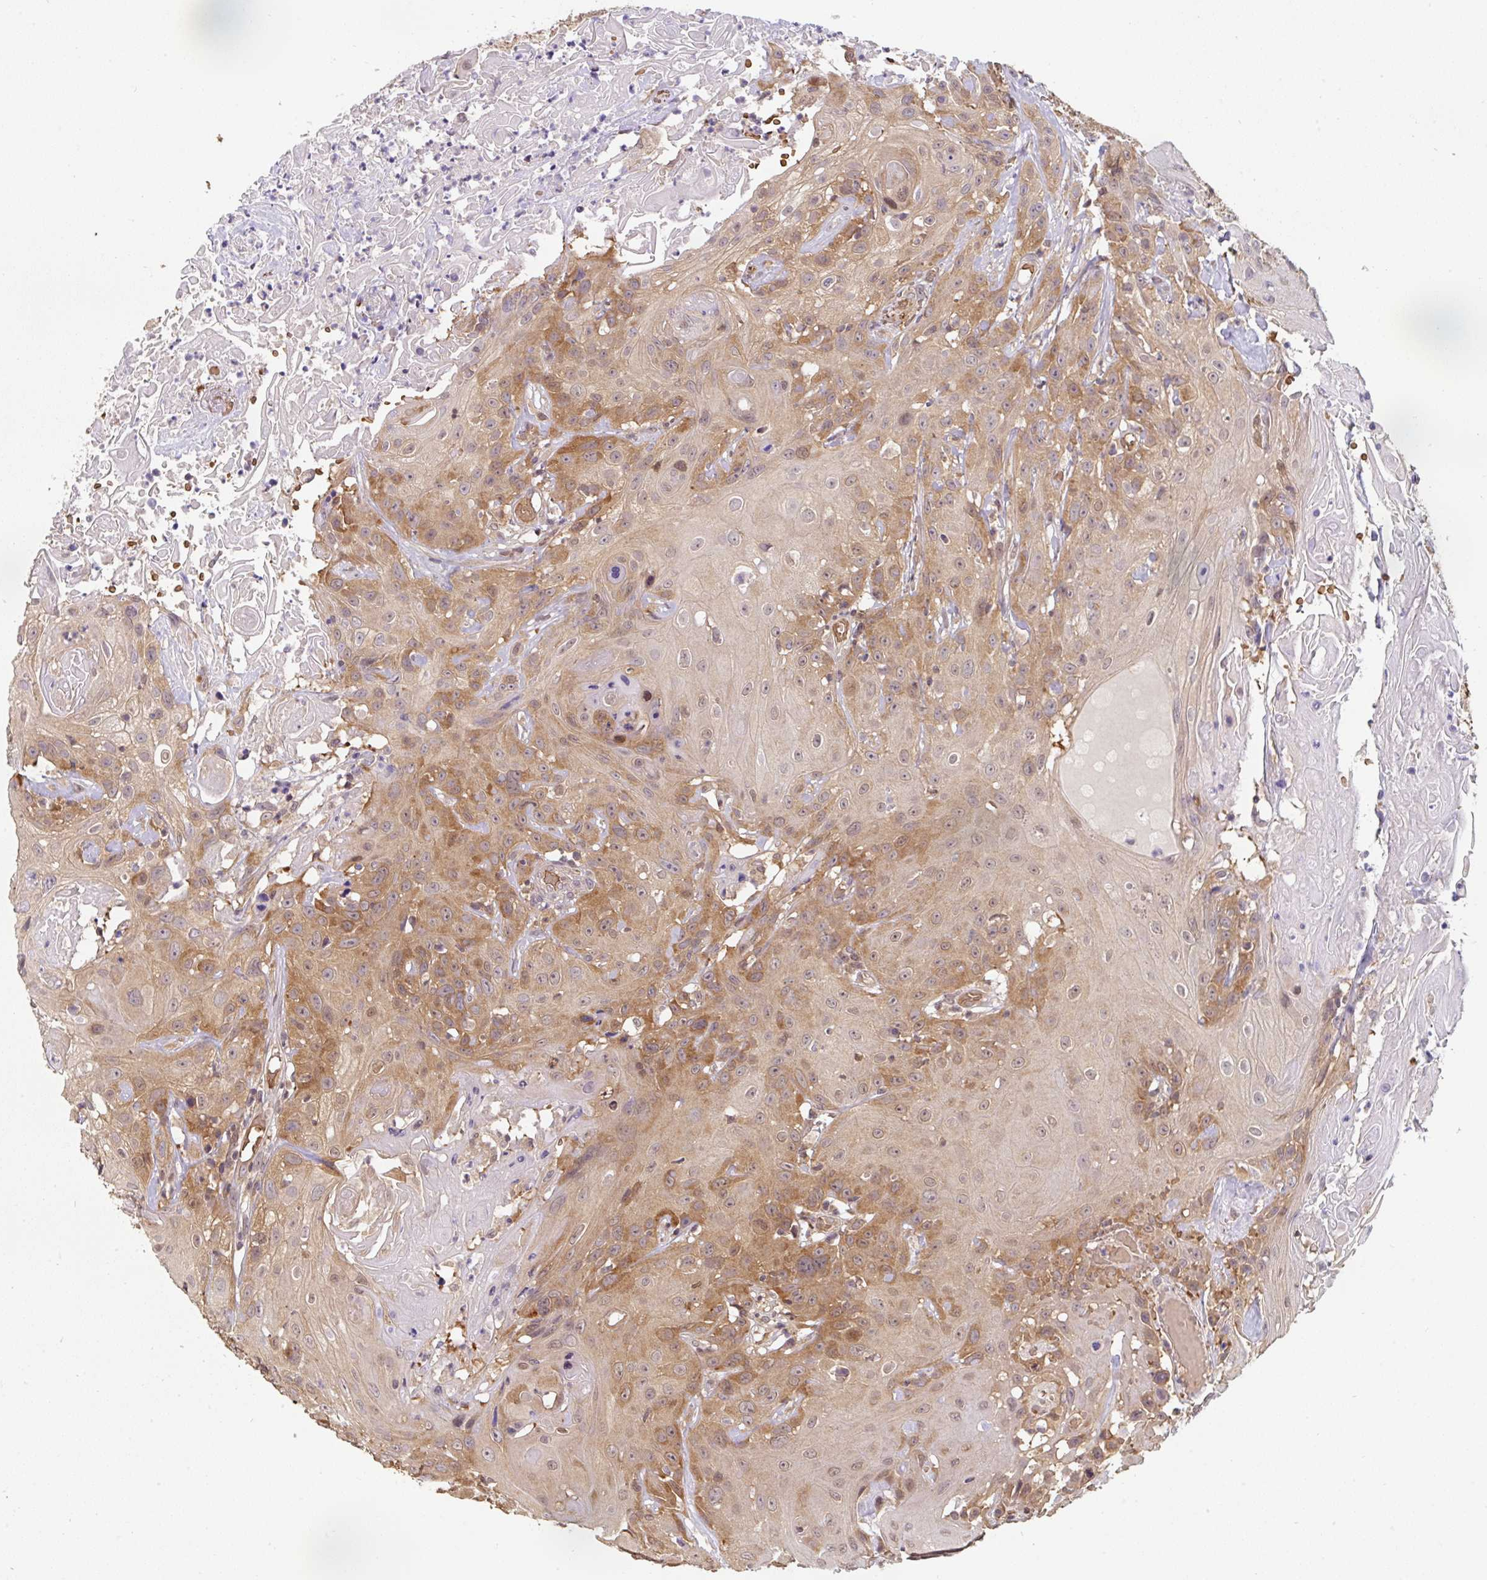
{"staining": {"intensity": "moderate", "quantity": ">75%", "location": "cytoplasmic/membranous"}, "tissue": "head and neck cancer", "cell_type": "Tumor cells", "image_type": "cancer", "snomed": [{"axis": "morphology", "description": "Squamous cell carcinoma, NOS"}, {"axis": "topography", "description": "Skin"}, {"axis": "topography", "description": "Head-Neck"}], "caption": "This is a histology image of IHC staining of head and neck cancer (squamous cell carcinoma), which shows moderate expression in the cytoplasmic/membranous of tumor cells.", "gene": "ST13", "patient": {"sex": "male", "age": 80}}